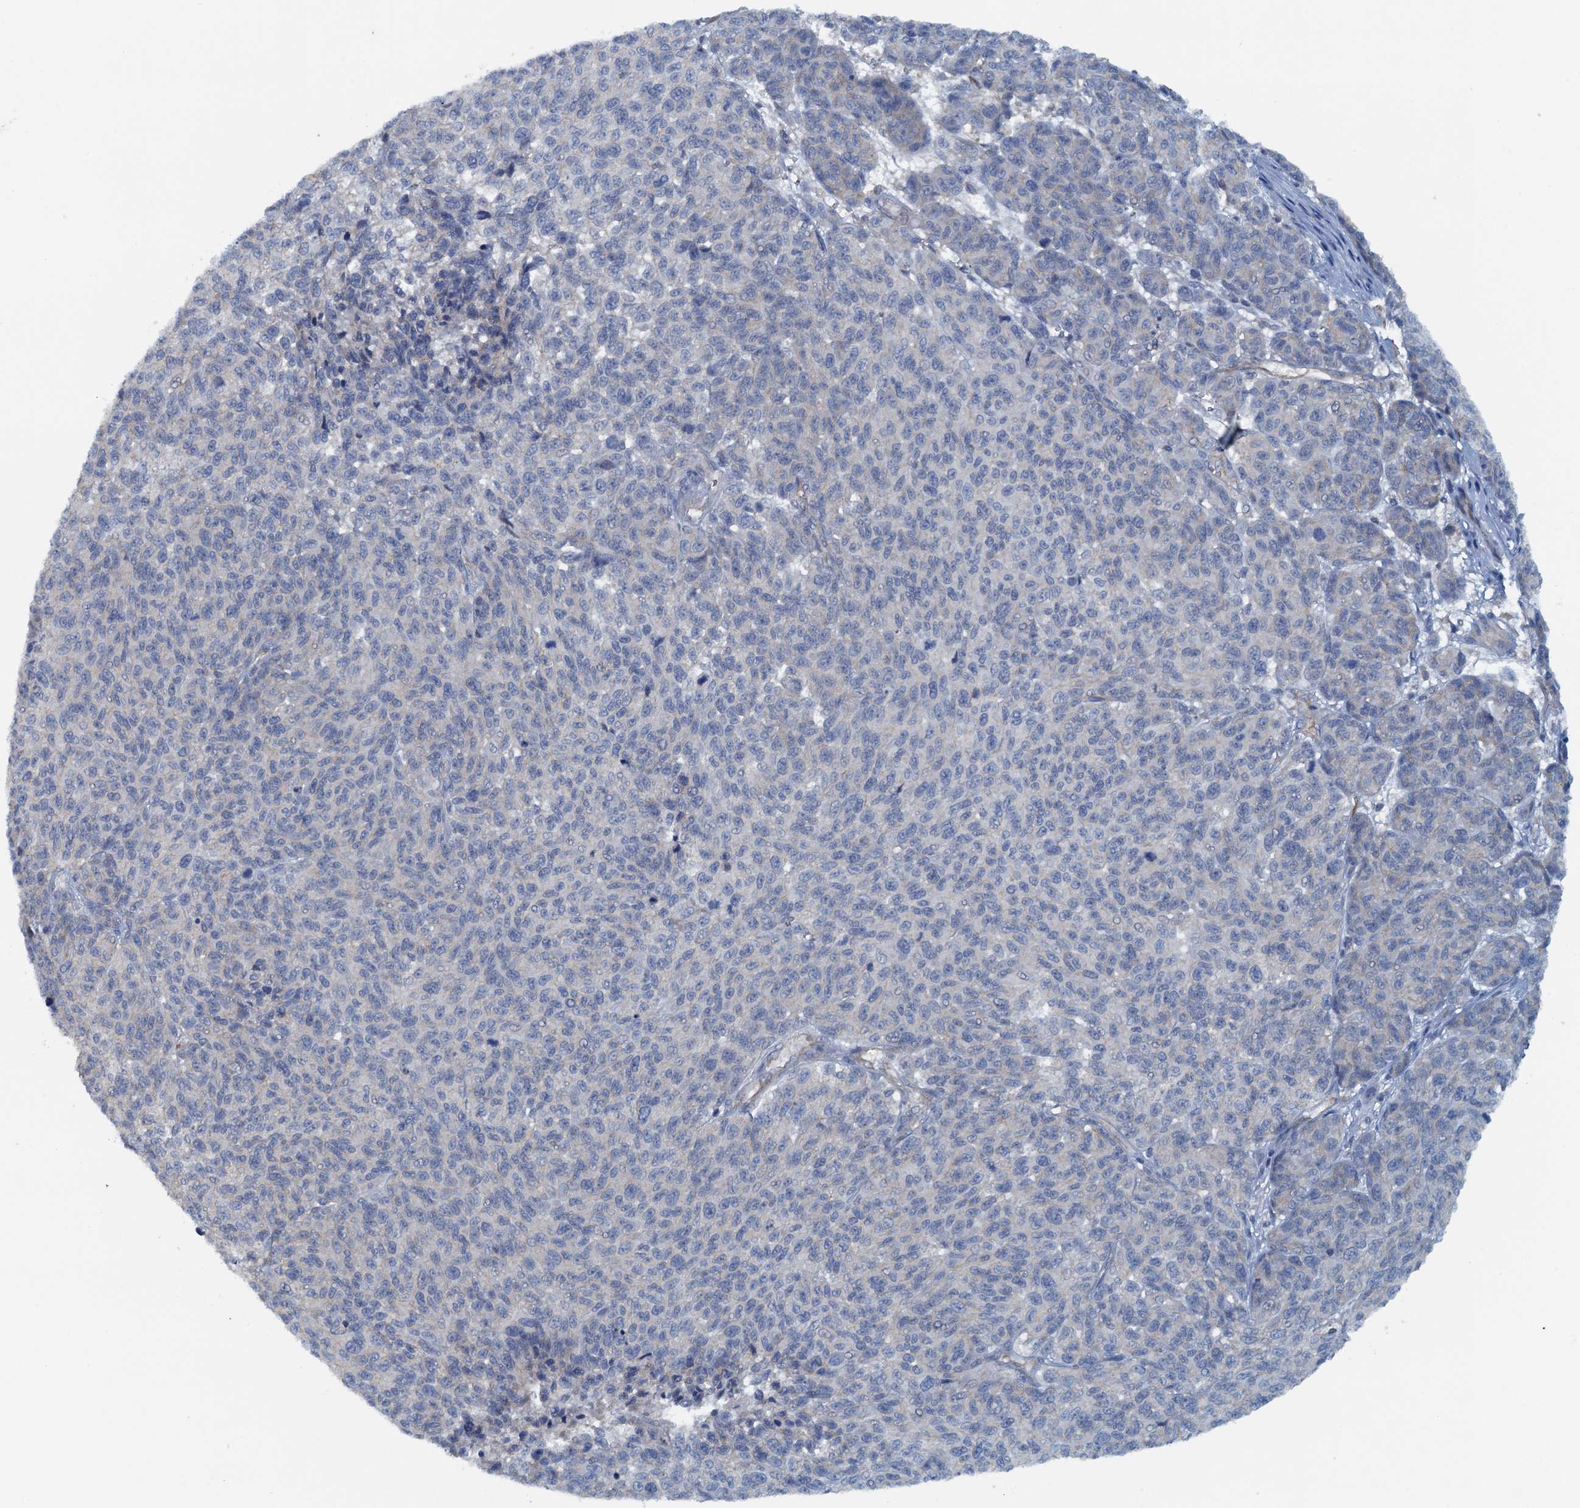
{"staining": {"intensity": "negative", "quantity": "none", "location": "none"}, "tissue": "melanoma", "cell_type": "Tumor cells", "image_type": "cancer", "snomed": [{"axis": "morphology", "description": "Malignant melanoma, NOS"}, {"axis": "topography", "description": "Skin"}], "caption": "IHC photomicrograph of neoplastic tissue: human malignant melanoma stained with DAB (3,3'-diaminobenzidine) demonstrates no significant protein expression in tumor cells.", "gene": "THAP10", "patient": {"sex": "male", "age": 49}}